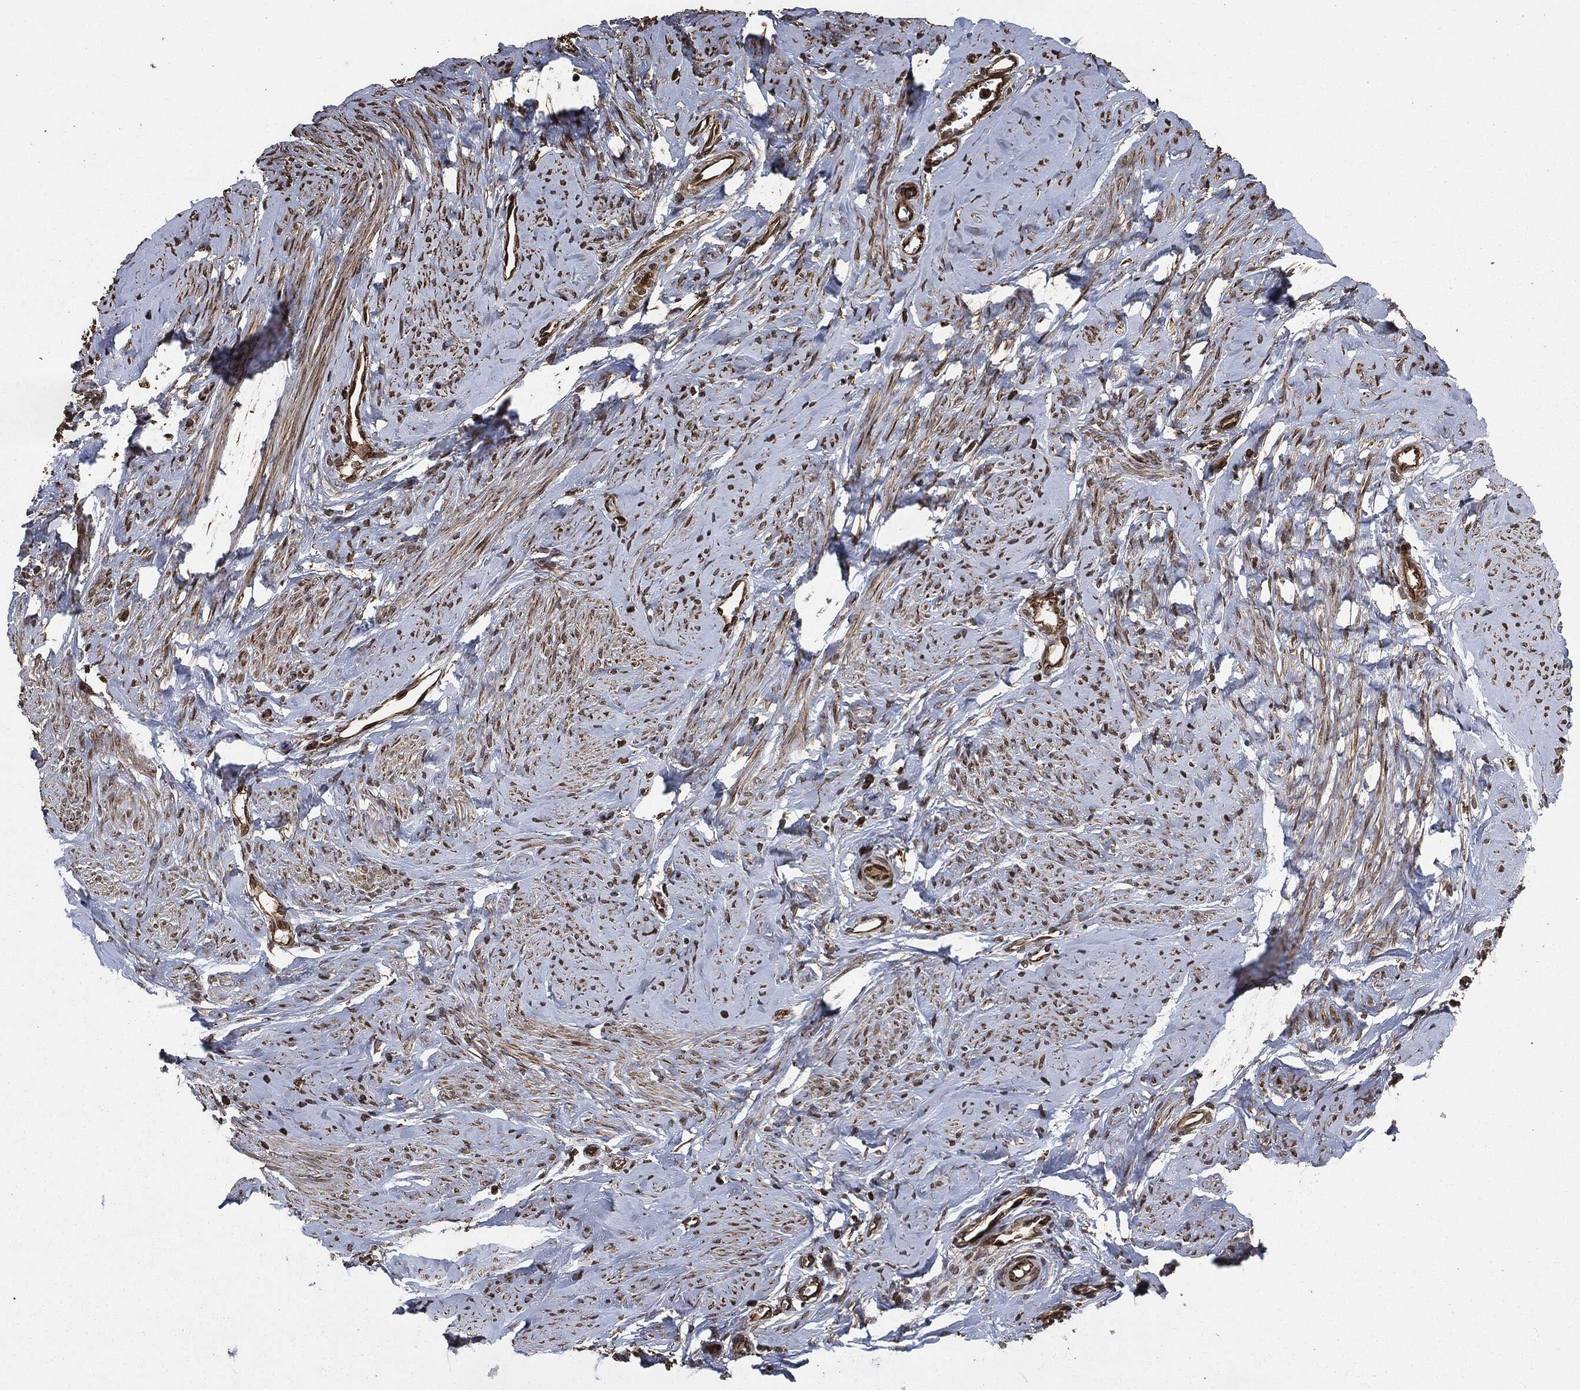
{"staining": {"intensity": "moderate", "quantity": "25%-75%", "location": "cytoplasmic/membranous"}, "tissue": "smooth muscle", "cell_type": "Smooth muscle cells", "image_type": "normal", "snomed": [{"axis": "morphology", "description": "Normal tissue, NOS"}, {"axis": "topography", "description": "Smooth muscle"}], "caption": "DAB immunohistochemical staining of benign human smooth muscle reveals moderate cytoplasmic/membranous protein expression in about 25%-75% of smooth muscle cells.", "gene": "IFIT1", "patient": {"sex": "female", "age": 48}}